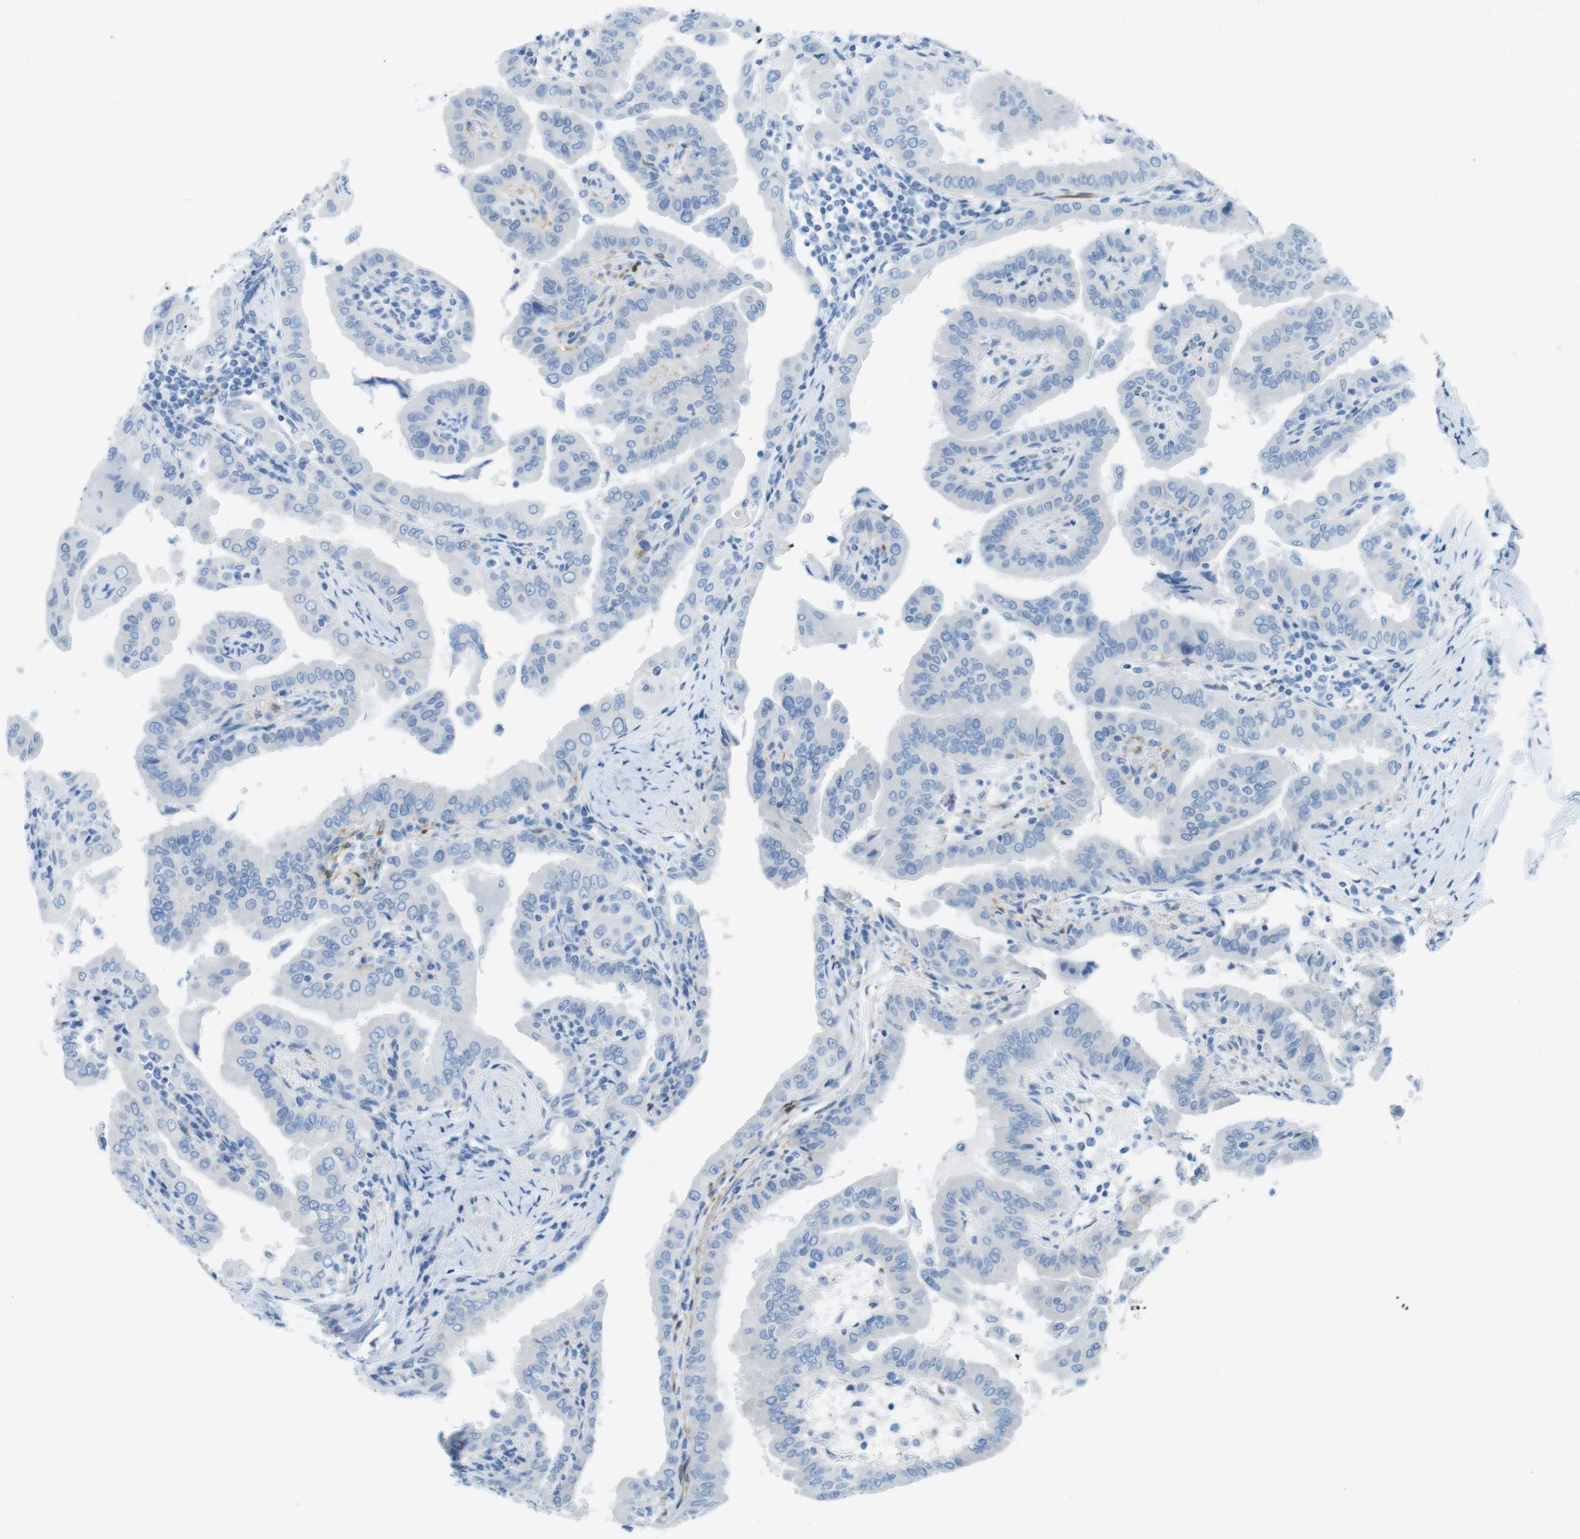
{"staining": {"intensity": "negative", "quantity": "none", "location": "none"}, "tissue": "thyroid cancer", "cell_type": "Tumor cells", "image_type": "cancer", "snomed": [{"axis": "morphology", "description": "Papillary adenocarcinoma, NOS"}, {"axis": "topography", "description": "Thyroid gland"}], "caption": "Thyroid cancer (papillary adenocarcinoma) stained for a protein using immunohistochemistry (IHC) reveals no expression tumor cells.", "gene": "GAP43", "patient": {"sex": "male", "age": 33}}